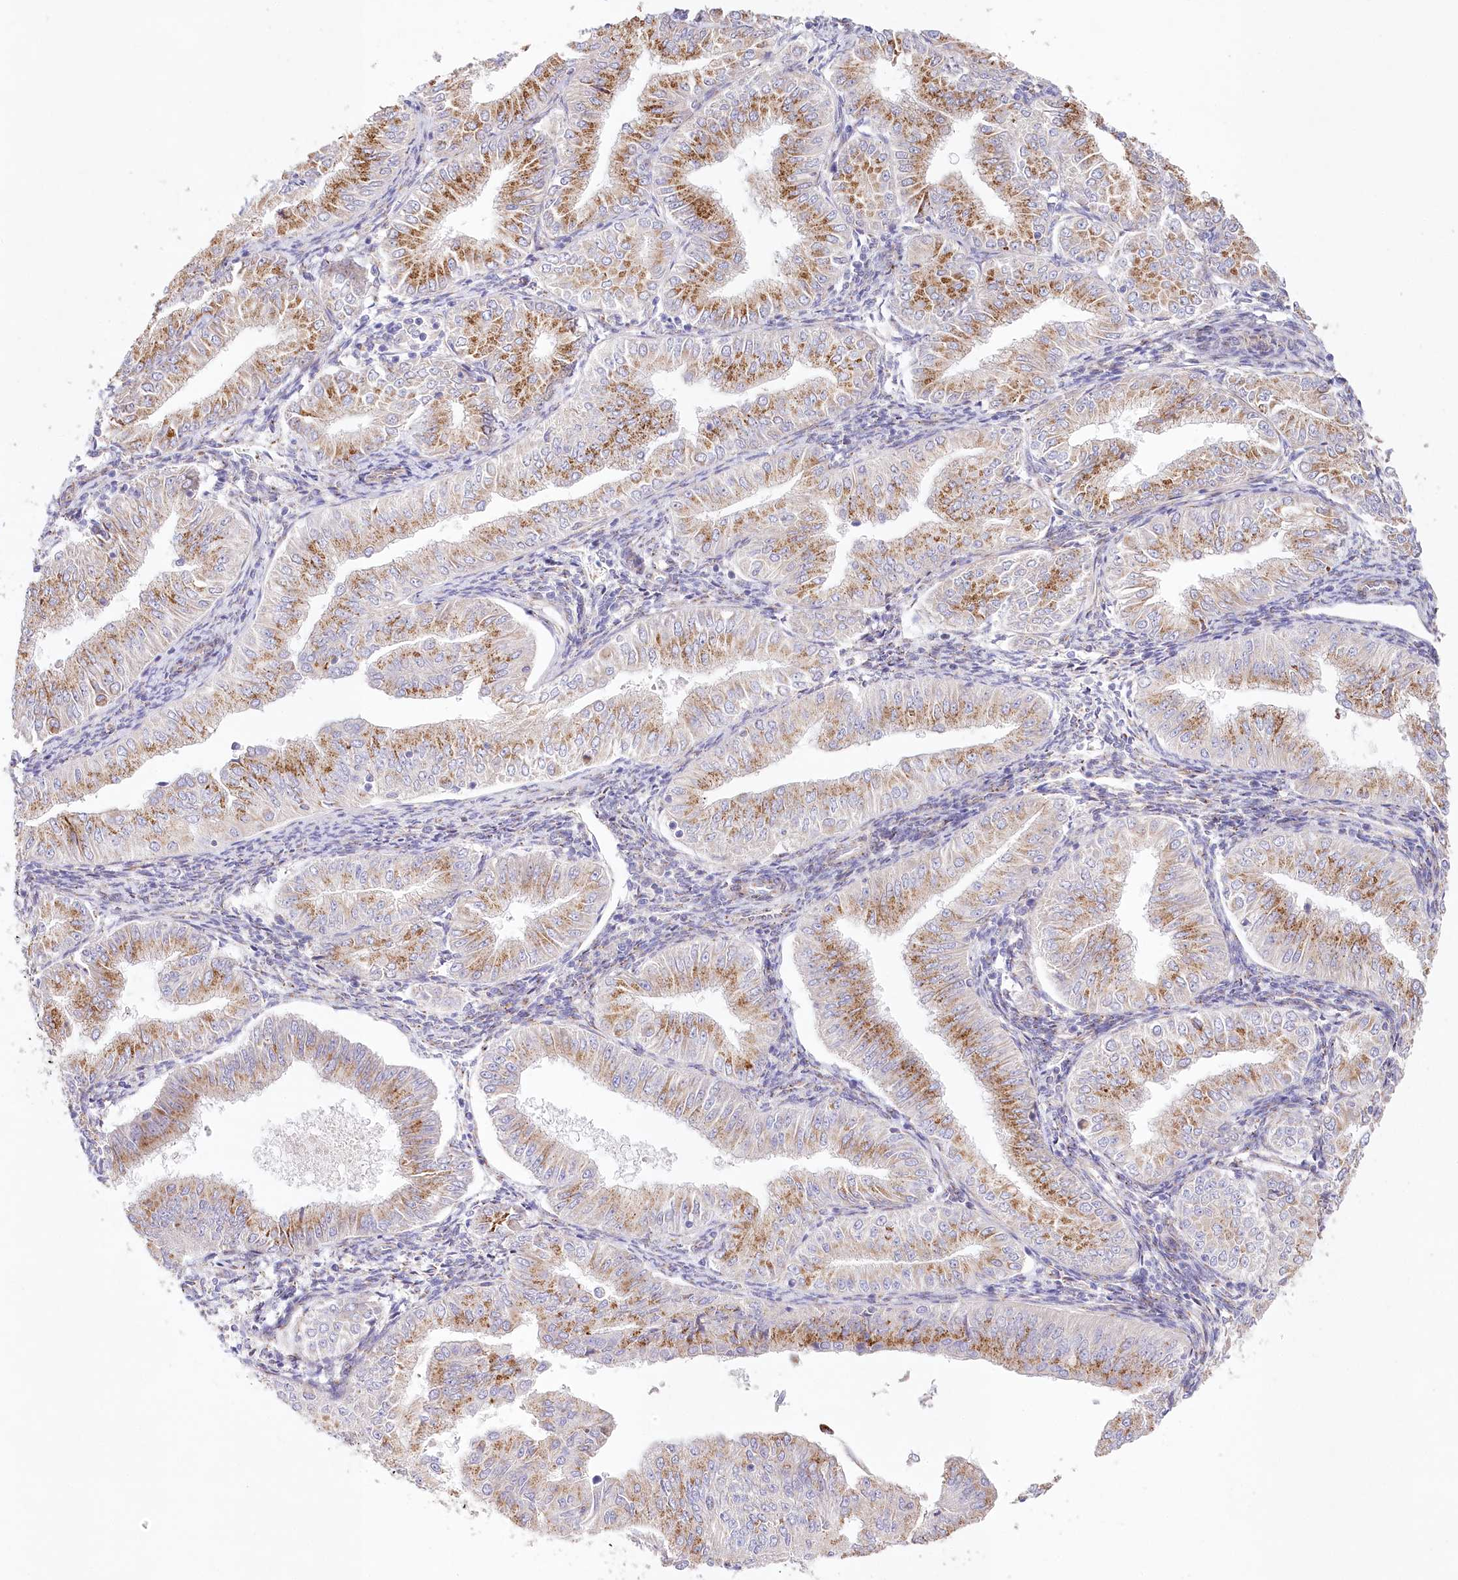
{"staining": {"intensity": "moderate", "quantity": ">75%", "location": "cytoplasmic/membranous"}, "tissue": "endometrial cancer", "cell_type": "Tumor cells", "image_type": "cancer", "snomed": [{"axis": "morphology", "description": "Normal tissue, NOS"}, {"axis": "morphology", "description": "Adenocarcinoma, NOS"}, {"axis": "topography", "description": "Endometrium"}], "caption": "The immunohistochemical stain shows moderate cytoplasmic/membranous staining in tumor cells of endometrial cancer tissue. (DAB = brown stain, brightfield microscopy at high magnification).", "gene": "ABRAXAS2", "patient": {"sex": "female", "age": 53}}